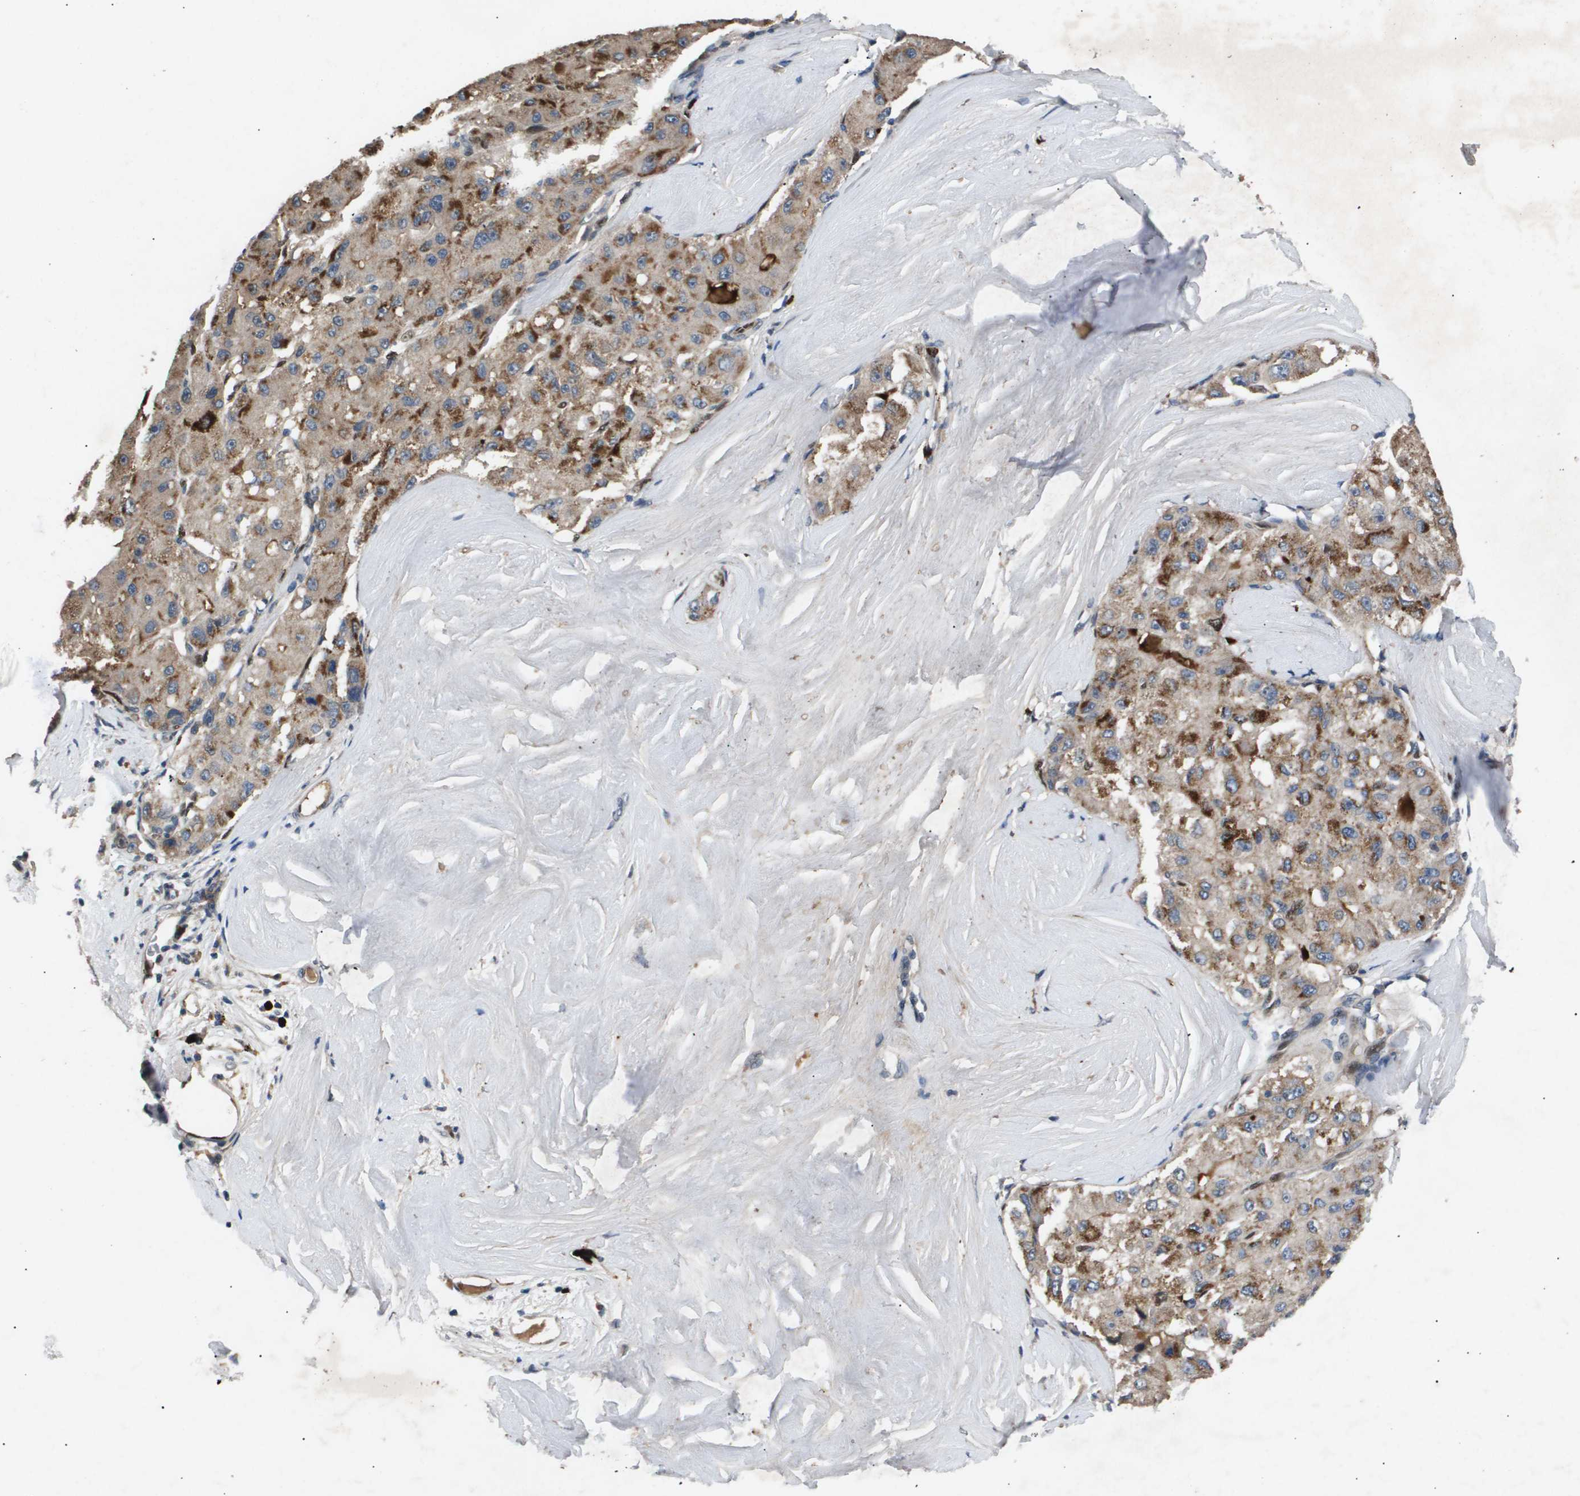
{"staining": {"intensity": "moderate", "quantity": ">75%", "location": "cytoplasmic/membranous"}, "tissue": "liver cancer", "cell_type": "Tumor cells", "image_type": "cancer", "snomed": [{"axis": "morphology", "description": "Carcinoma, Hepatocellular, NOS"}, {"axis": "topography", "description": "Liver"}], "caption": "Approximately >75% of tumor cells in liver cancer reveal moderate cytoplasmic/membranous protein positivity as visualized by brown immunohistochemical staining.", "gene": "ERG", "patient": {"sex": "male", "age": 80}}